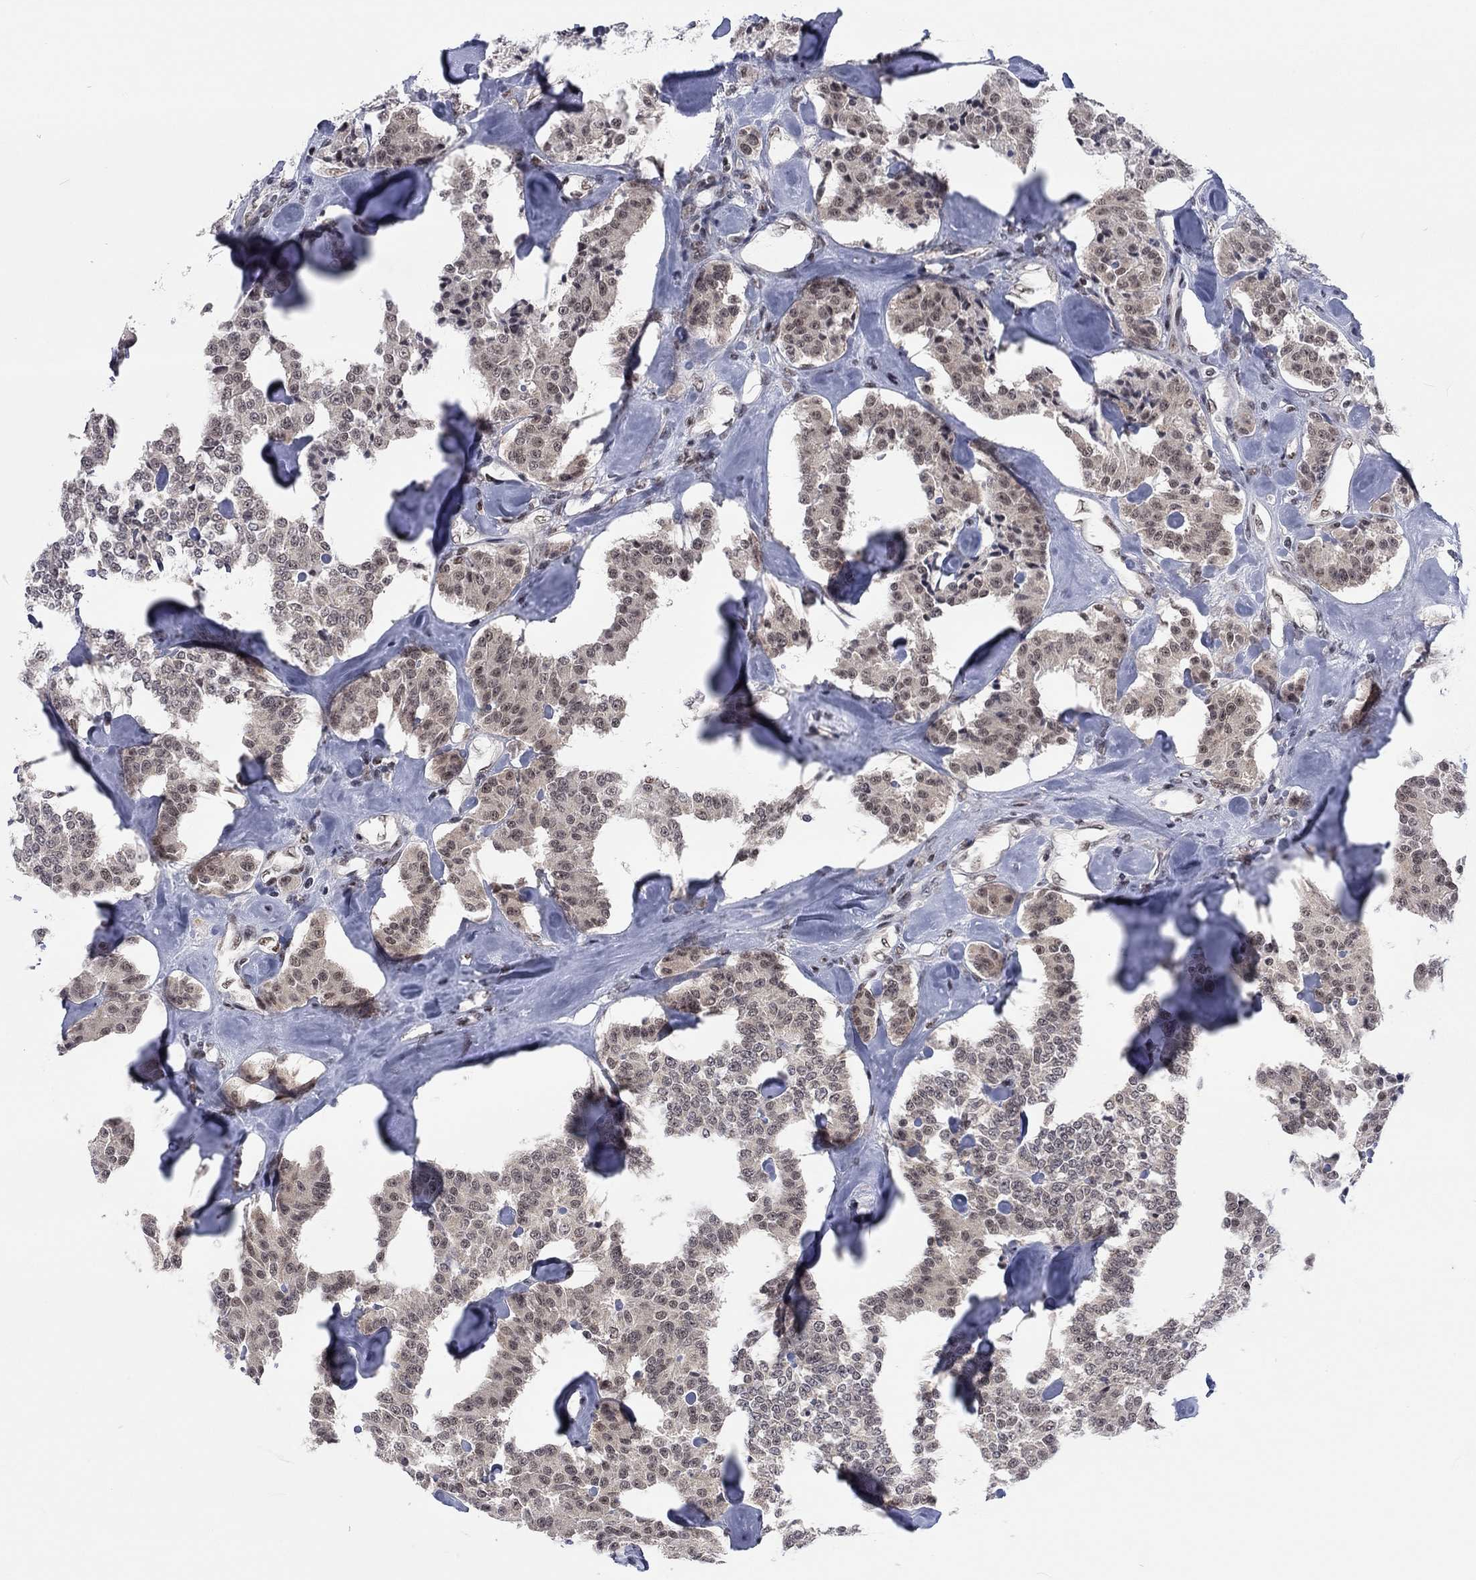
{"staining": {"intensity": "weak", "quantity": "25%-75%", "location": "nuclear"}, "tissue": "carcinoid", "cell_type": "Tumor cells", "image_type": "cancer", "snomed": [{"axis": "morphology", "description": "Carcinoid, malignant, NOS"}, {"axis": "topography", "description": "Pancreas"}], "caption": "DAB immunohistochemical staining of human carcinoid (malignant) displays weak nuclear protein positivity in about 25%-75% of tumor cells.", "gene": "FYTTD1", "patient": {"sex": "male", "age": 41}}